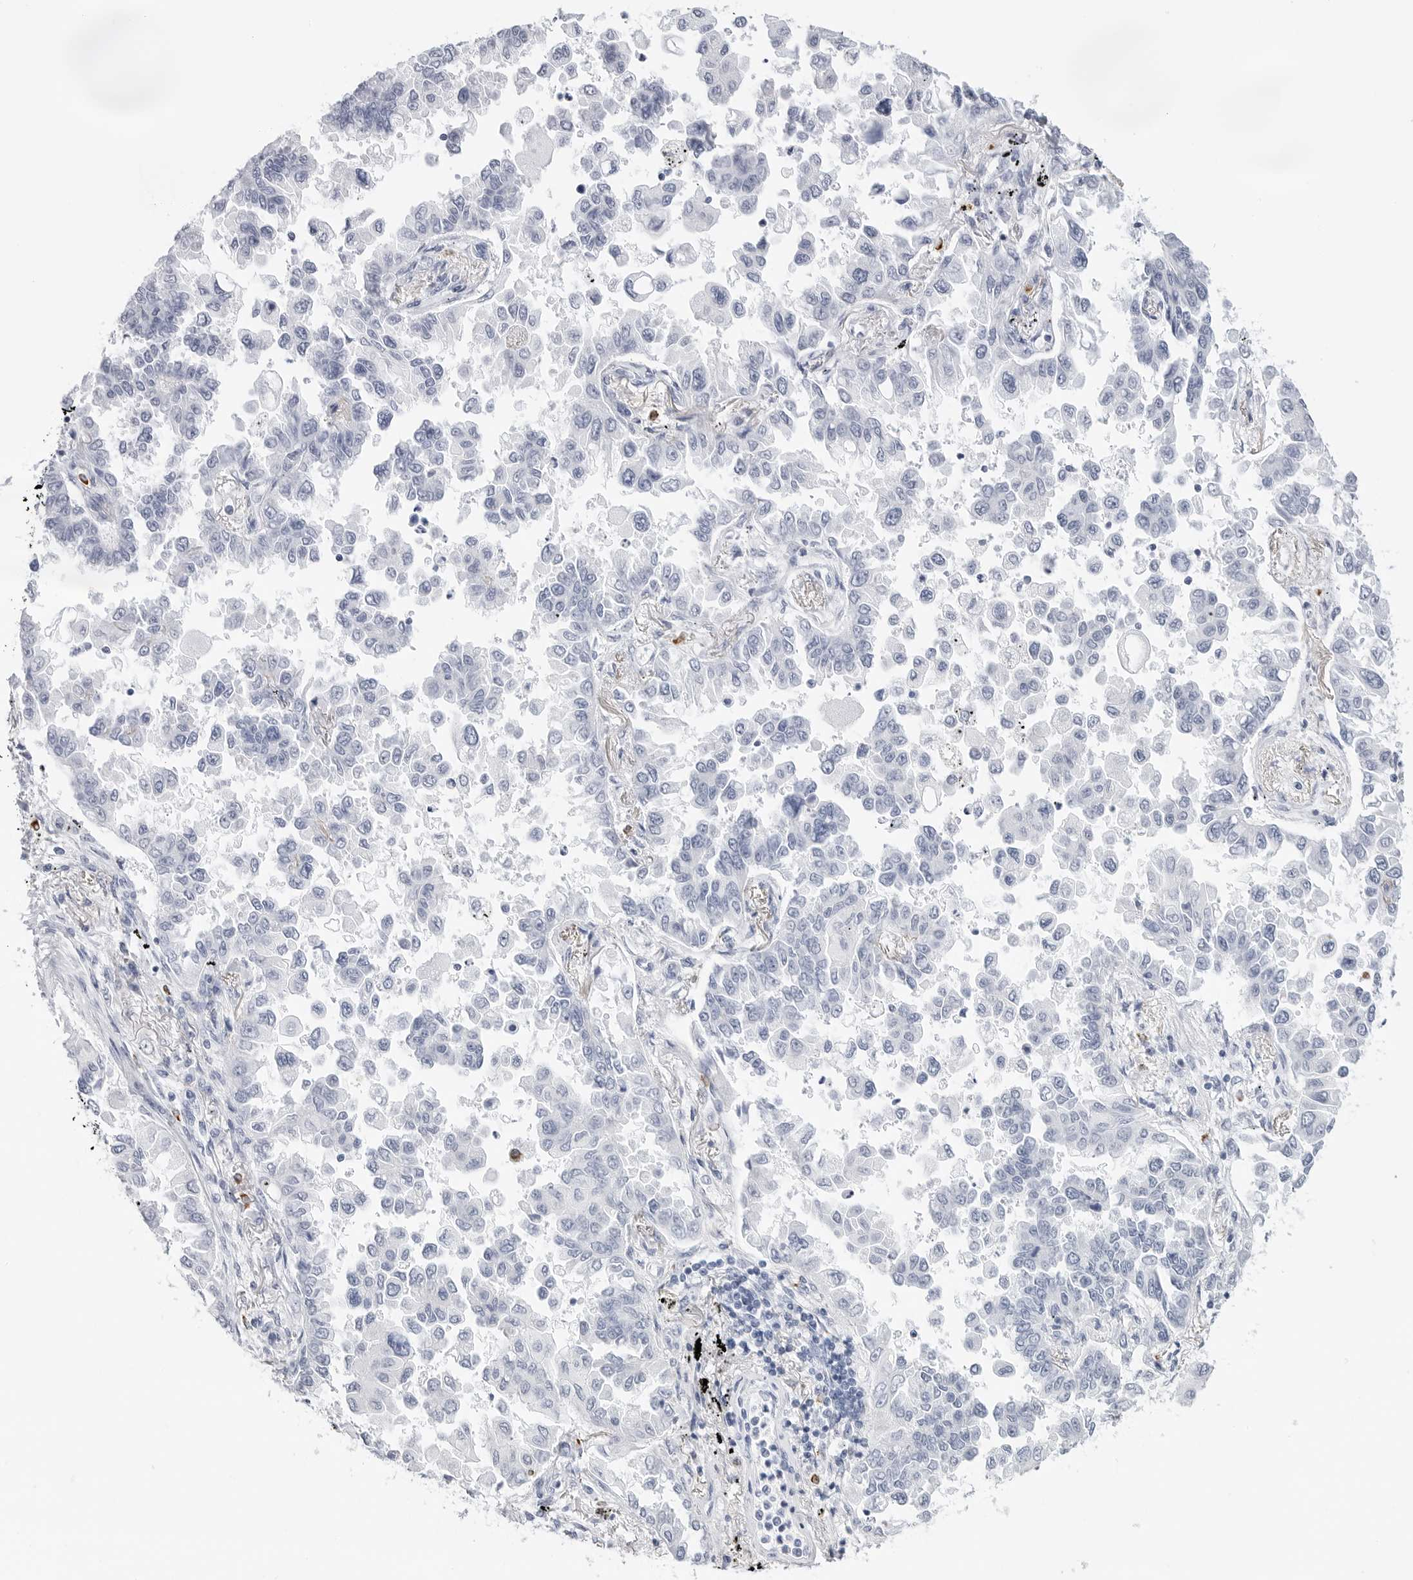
{"staining": {"intensity": "negative", "quantity": "none", "location": "none"}, "tissue": "lung cancer", "cell_type": "Tumor cells", "image_type": "cancer", "snomed": [{"axis": "morphology", "description": "Adenocarcinoma, NOS"}, {"axis": "topography", "description": "Lung"}], "caption": "Adenocarcinoma (lung) was stained to show a protein in brown. There is no significant positivity in tumor cells.", "gene": "HSPB7", "patient": {"sex": "female", "age": 67}}